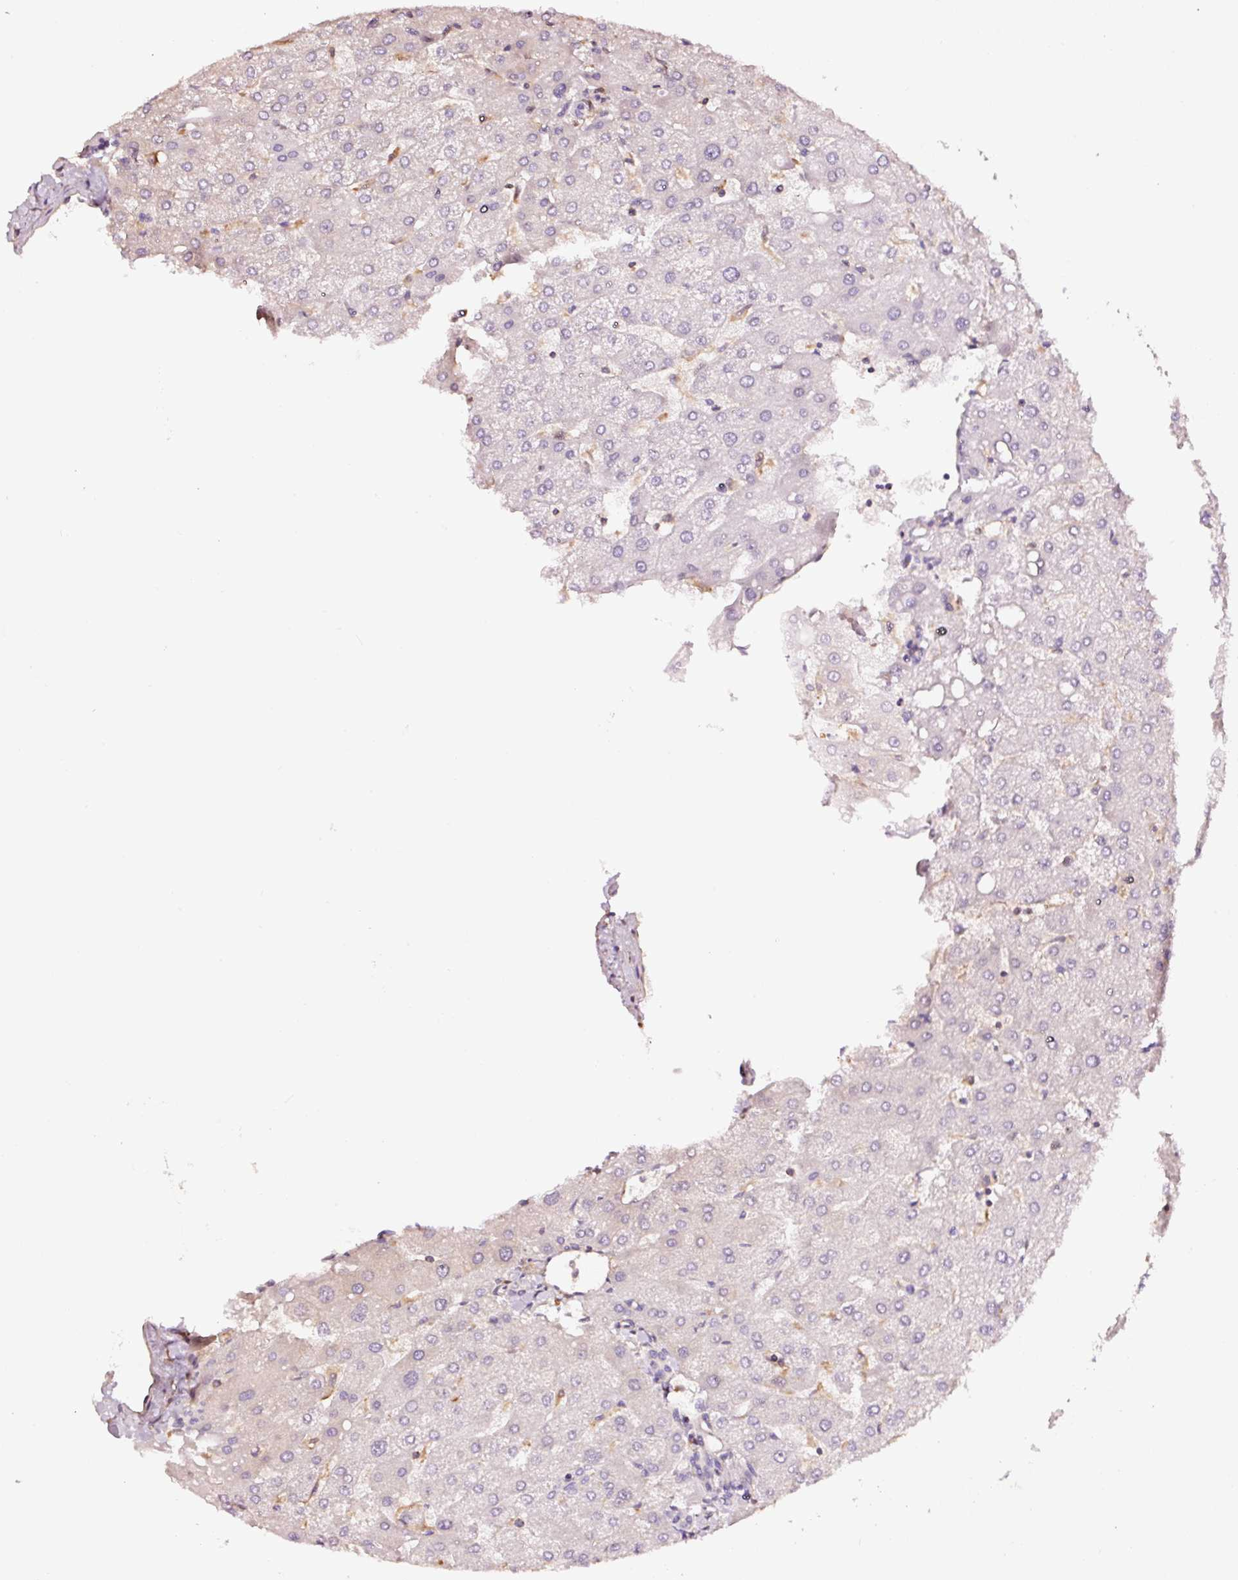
{"staining": {"intensity": "negative", "quantity": "none", "location": "none"}, "tissue": "liver", "cell_type": "Cholangiocytes", "image_type": "normal", "snomed": [{"axis": "morphology", "description": "Normal tissue, NOS"}, {"axis": "topography", "description": "Liver"}], "caption": "High magnification brightfield microscopy of benign liver stained with DAB (brown) and counterstained with hematoxylin (blue): cholangiocytes show no significant expression. (Stains: DAB (3,3'-diaminobenzidine) immunohistochemistry (IHC) with hematoxylin counter stain, Microscopy: brightfield microscopy at high magnification).", "gene": "METAP1", "patient": {"sex": "male", "age": 67}}